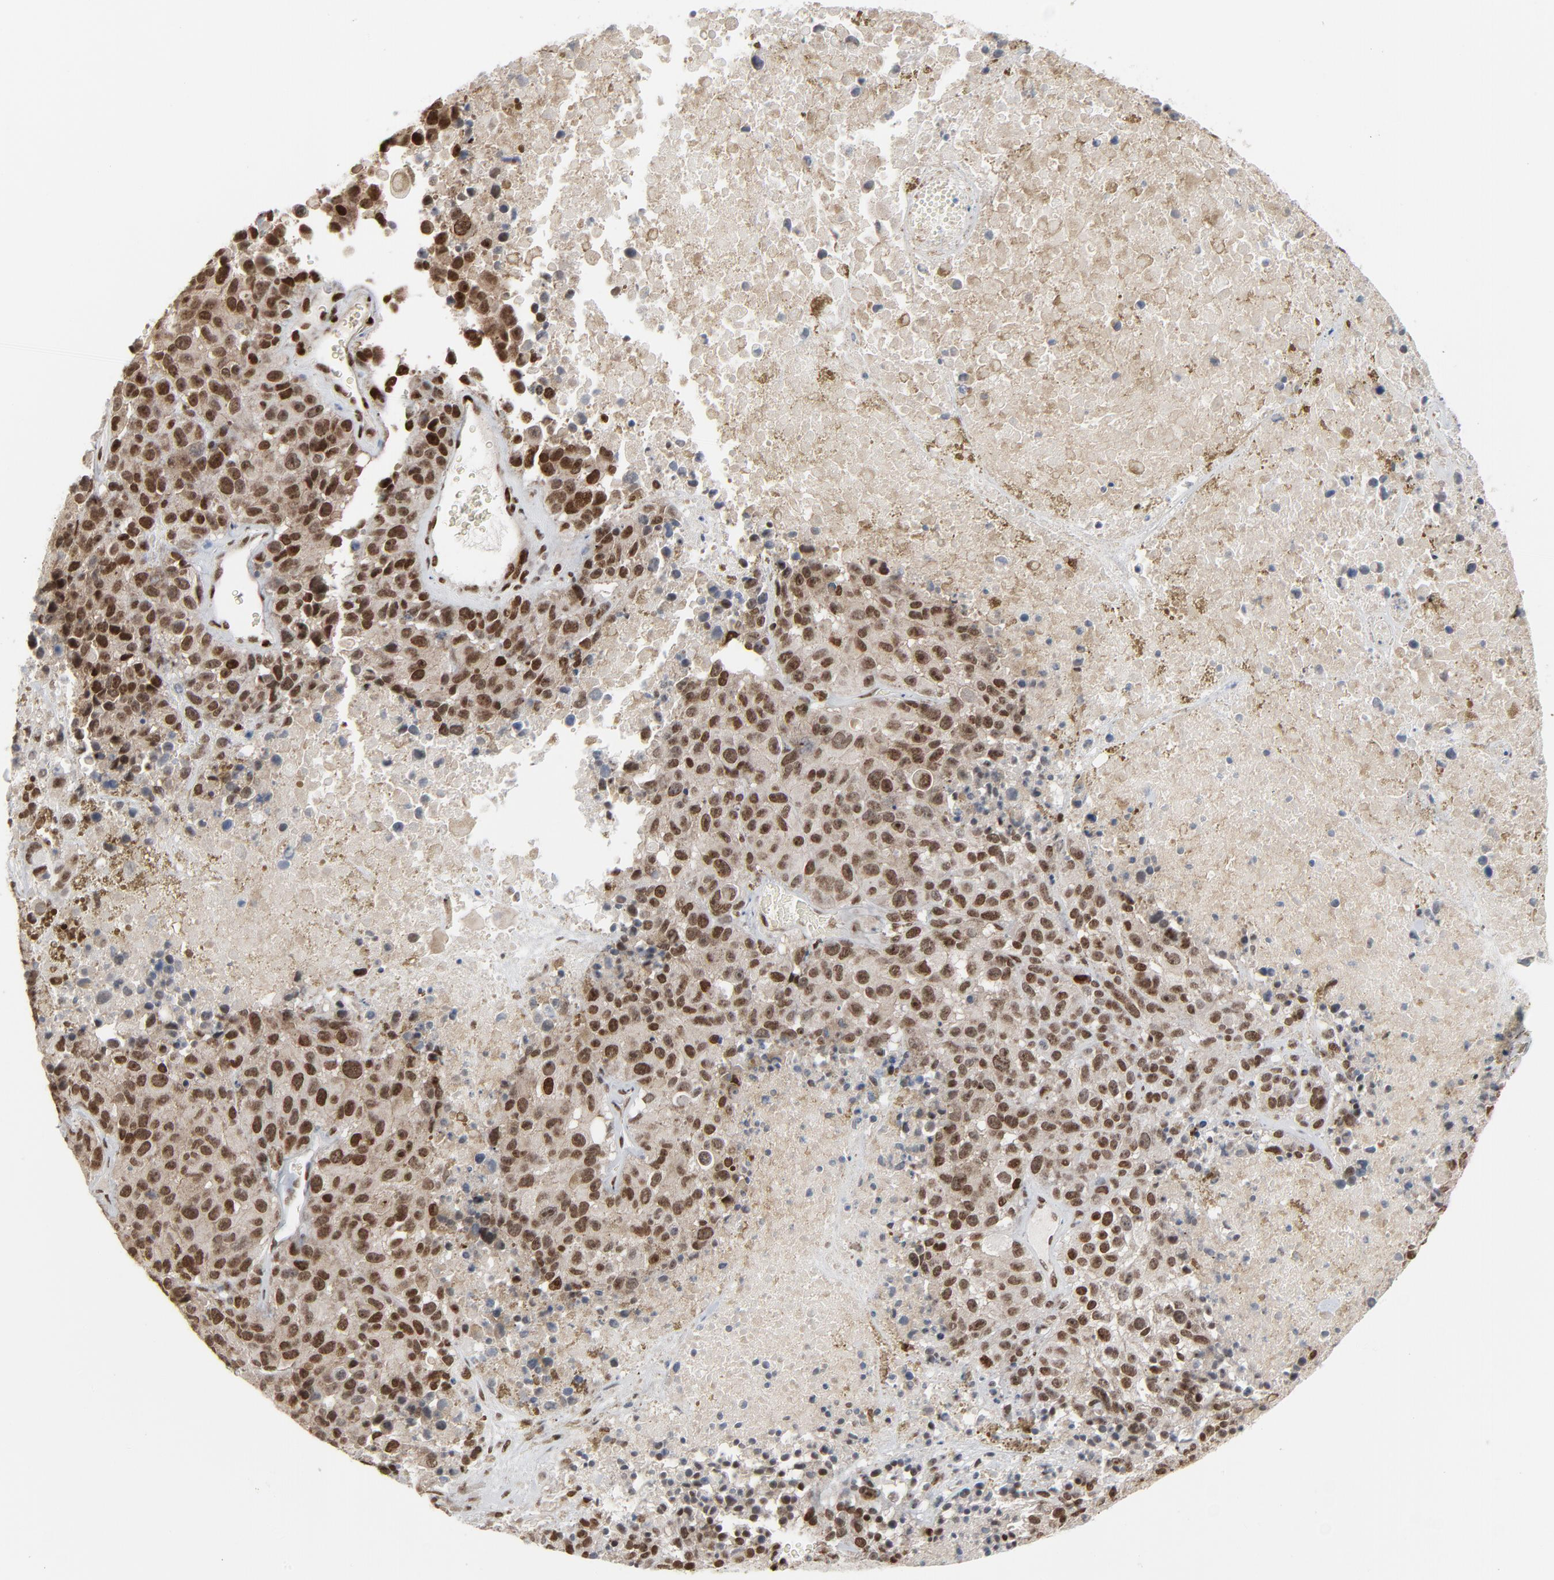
{"staining": {"intensity": "strong", "quantity": ">75%", "location": "nuclear"}, "tissue": "melanoma", "cell_type": "Tumor cells", "image_type": "cancer", "snomed": [{"axis": "morphology", "description": "Malignant melanoma, Metastatic site"}, {"axis": "topography", "description": "Cerebral cortex"}], "caption": "About >75% of tumor cells in human malignant melanoma (metastatic site) demonstrate strong nuclear protein expression as visualized by brown immunohistochemical staining.", "gene": "CUX1", "patient": {"sex": "female", "age": 52}}